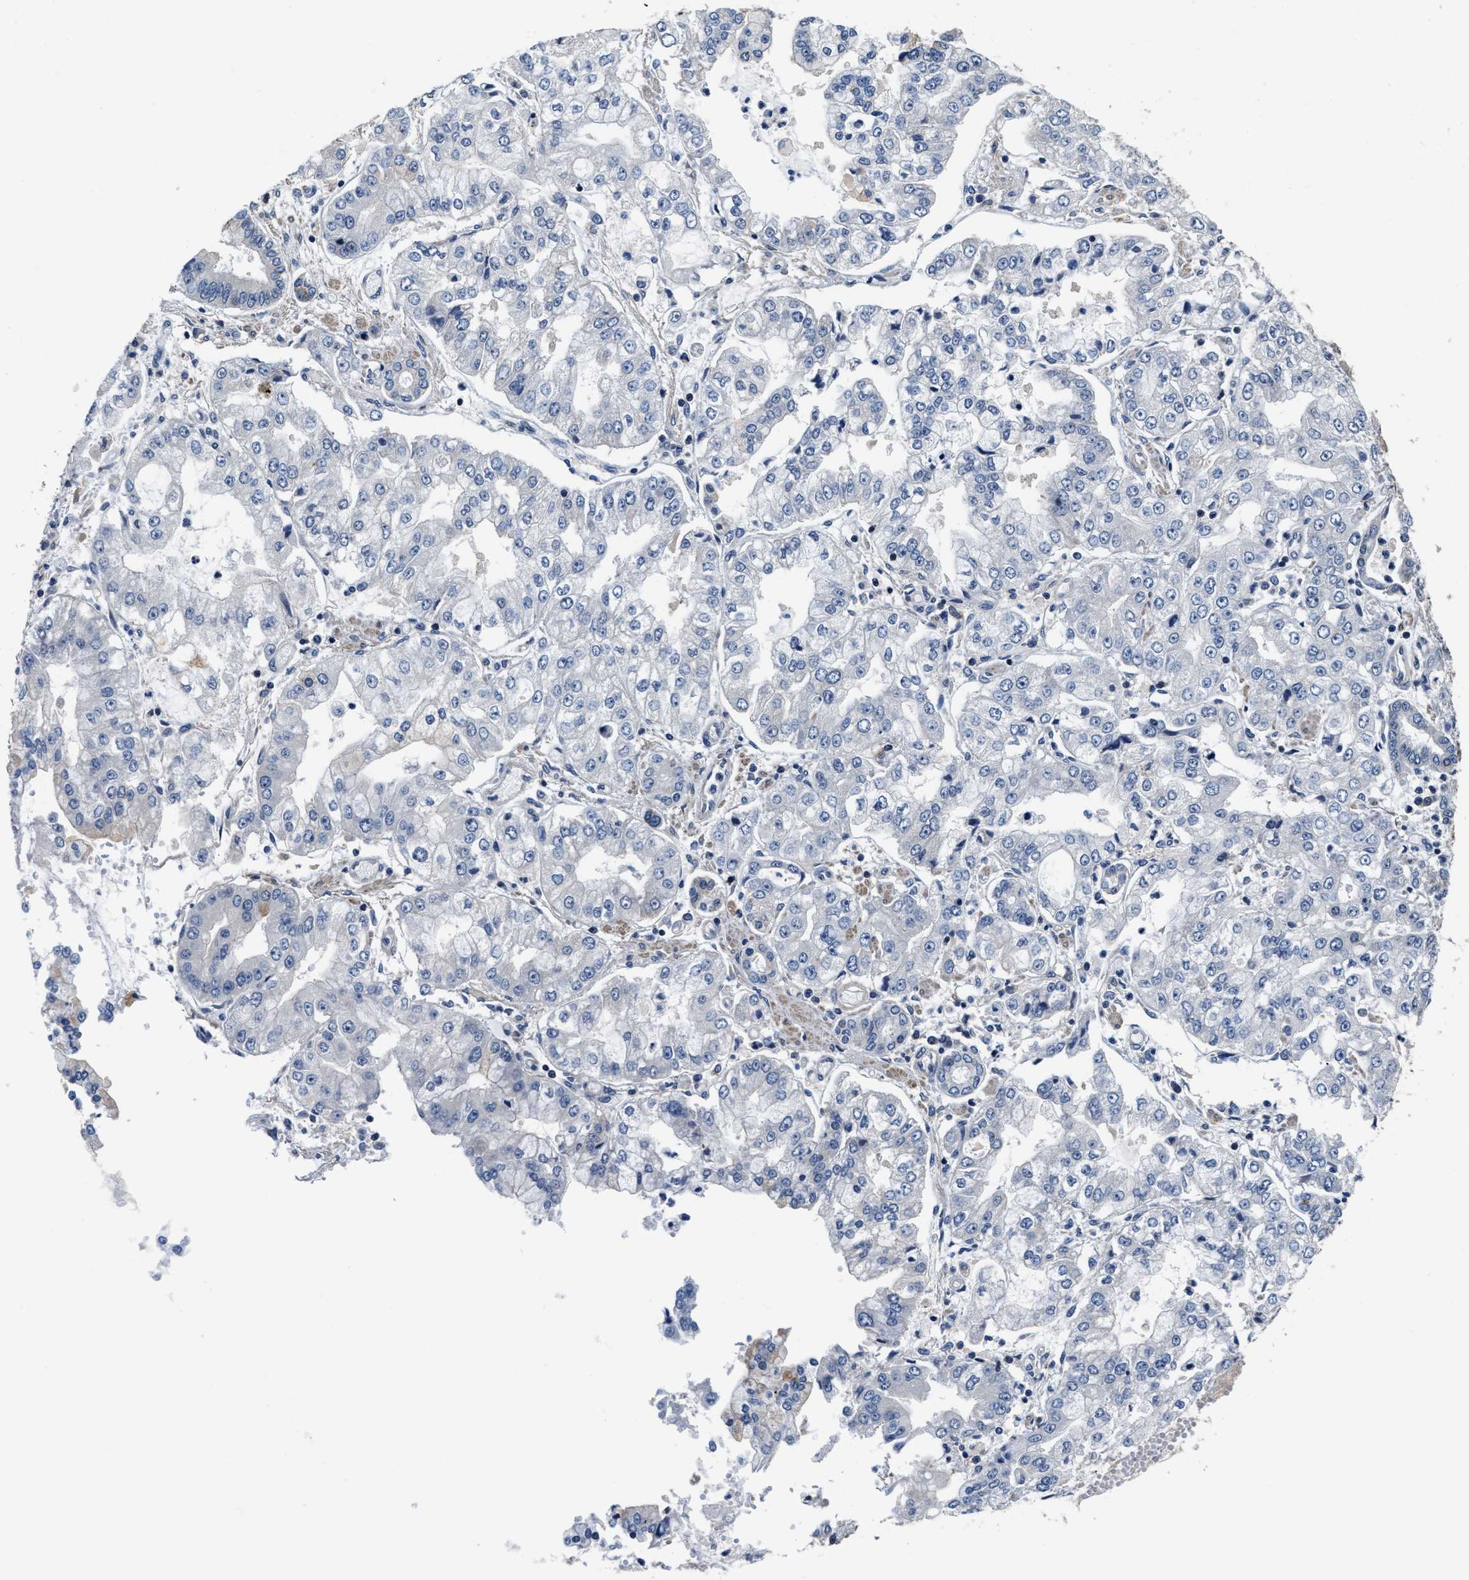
{"staining": {"intensity": "negative", "quantity": "none", "location": "none"}, "tissue": "stomach cancer", "cell_type": "Tumor cells", "image_type": "cancer", "snomed": [{"axis": "morphology", "description": "Adenocarcinoma, NOS"}, {"axis": "topography", "description": "Stomach"}], "caption": "IHC of stomach adenocarcinoma shows no positivity in tumor cells. The staining was performed using DAB (3,3'-diaminobenzidine) to visualize the protein expression in brown, while the nuclei were stained in blue with hematoxylin (Magnification: 20x).", "gene": "ANKIB1", "patient": {"sex": "male", "age": 76}}